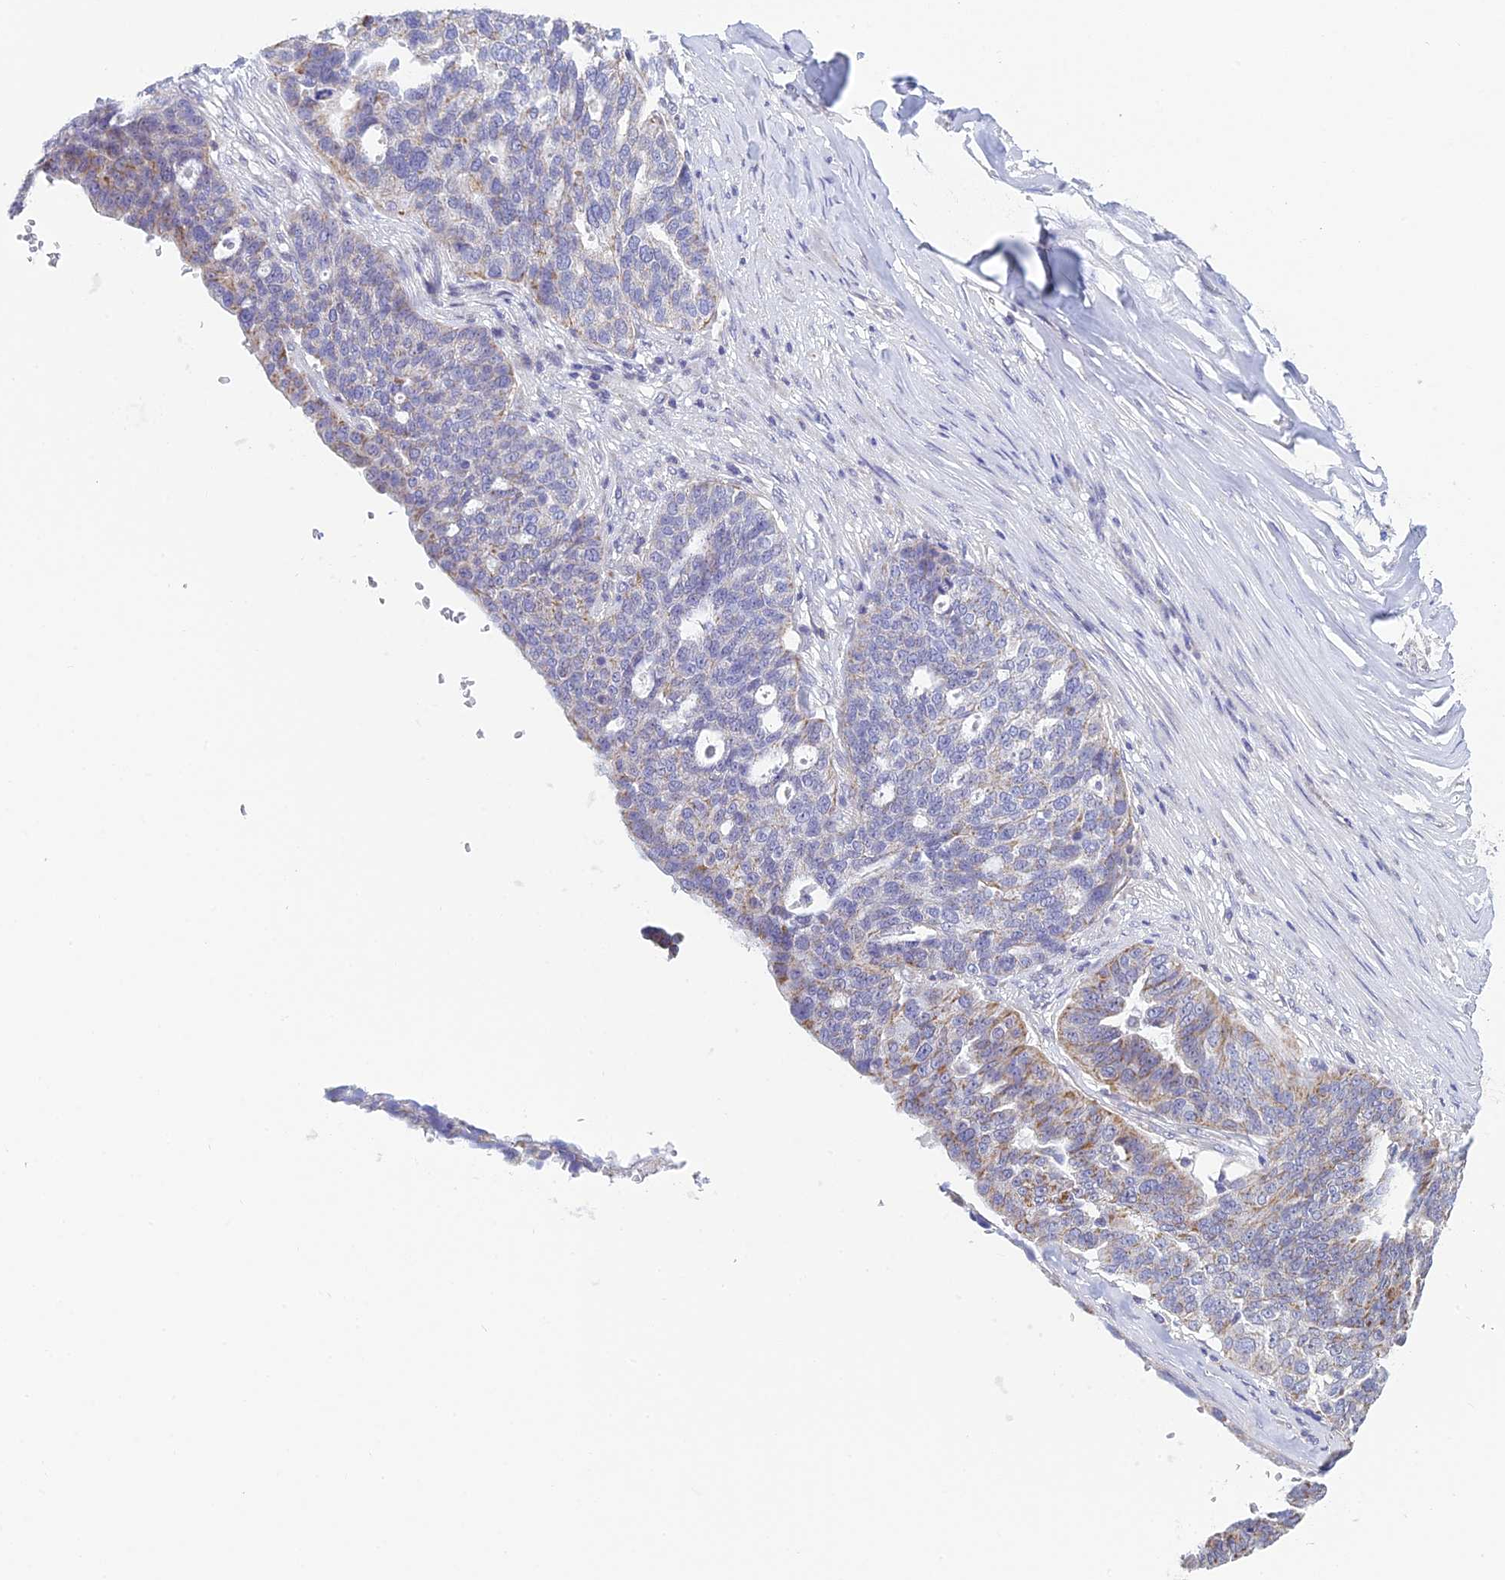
{"staining": {"intensity": "moderate", "quantity": "<25%", "location": "cytoplasmic/membranous"}, "tissue": "ovarian cancer", "cell_type": "Tumor cells", "image_type": "cancer", "snomed": [{"axis": "morphology", "description": "Cystadenocarcinoma, serous, NOS"}, {"axis": "topography", "description": "Ovary"}], "caption": "Ovarian cancer (serous cystadenocarcinoma) tissue displays moderate cytoplasmic/membranous staining in about <25% of tumor cells, visualized by immunohistochemistry.", "gene": "REXO5", "patient": {"sex": "female", "age": 59}}